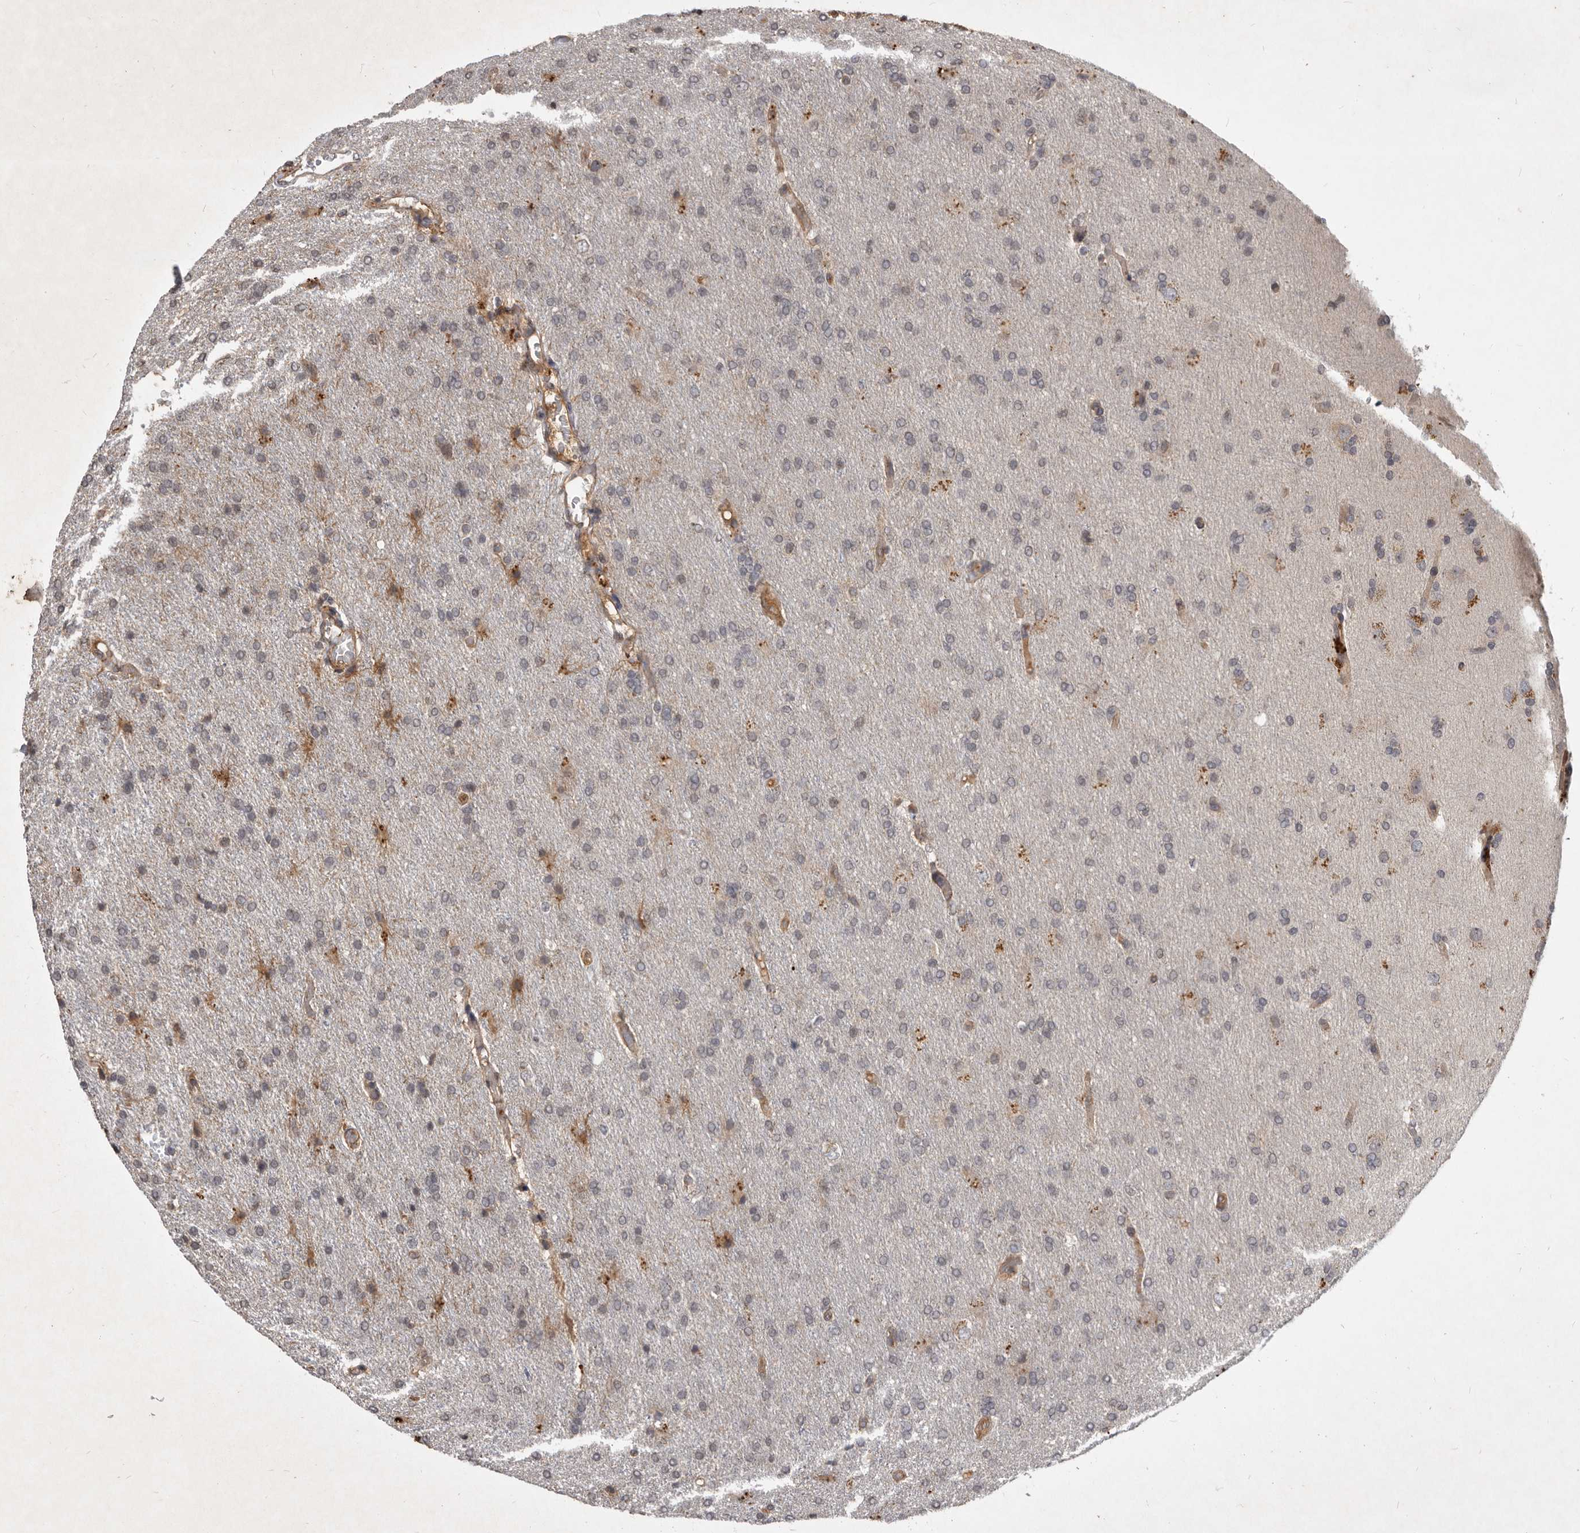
{"staining": {"intensity": "weak", "quantity": "<25%", "location": "cytoplasmic/membranous"}, "tissue": "glioma", "cell_type": "Tumor cells", "image_type": "cancer", "snomed": [{"axis": "morphology", "description": "Glioma, malignant, High grade"}, {"axis": "topography", "description": "Brain"}], "caption": "An image of human malignant glioma (high-grade) is negative for staining in tumor cells. (DAB (3,3'-diaminobenzidine) immunohistochemistry, high magnification).", "gene": "DNAJC28", "patient": {"sex": "male", "age": 72}}